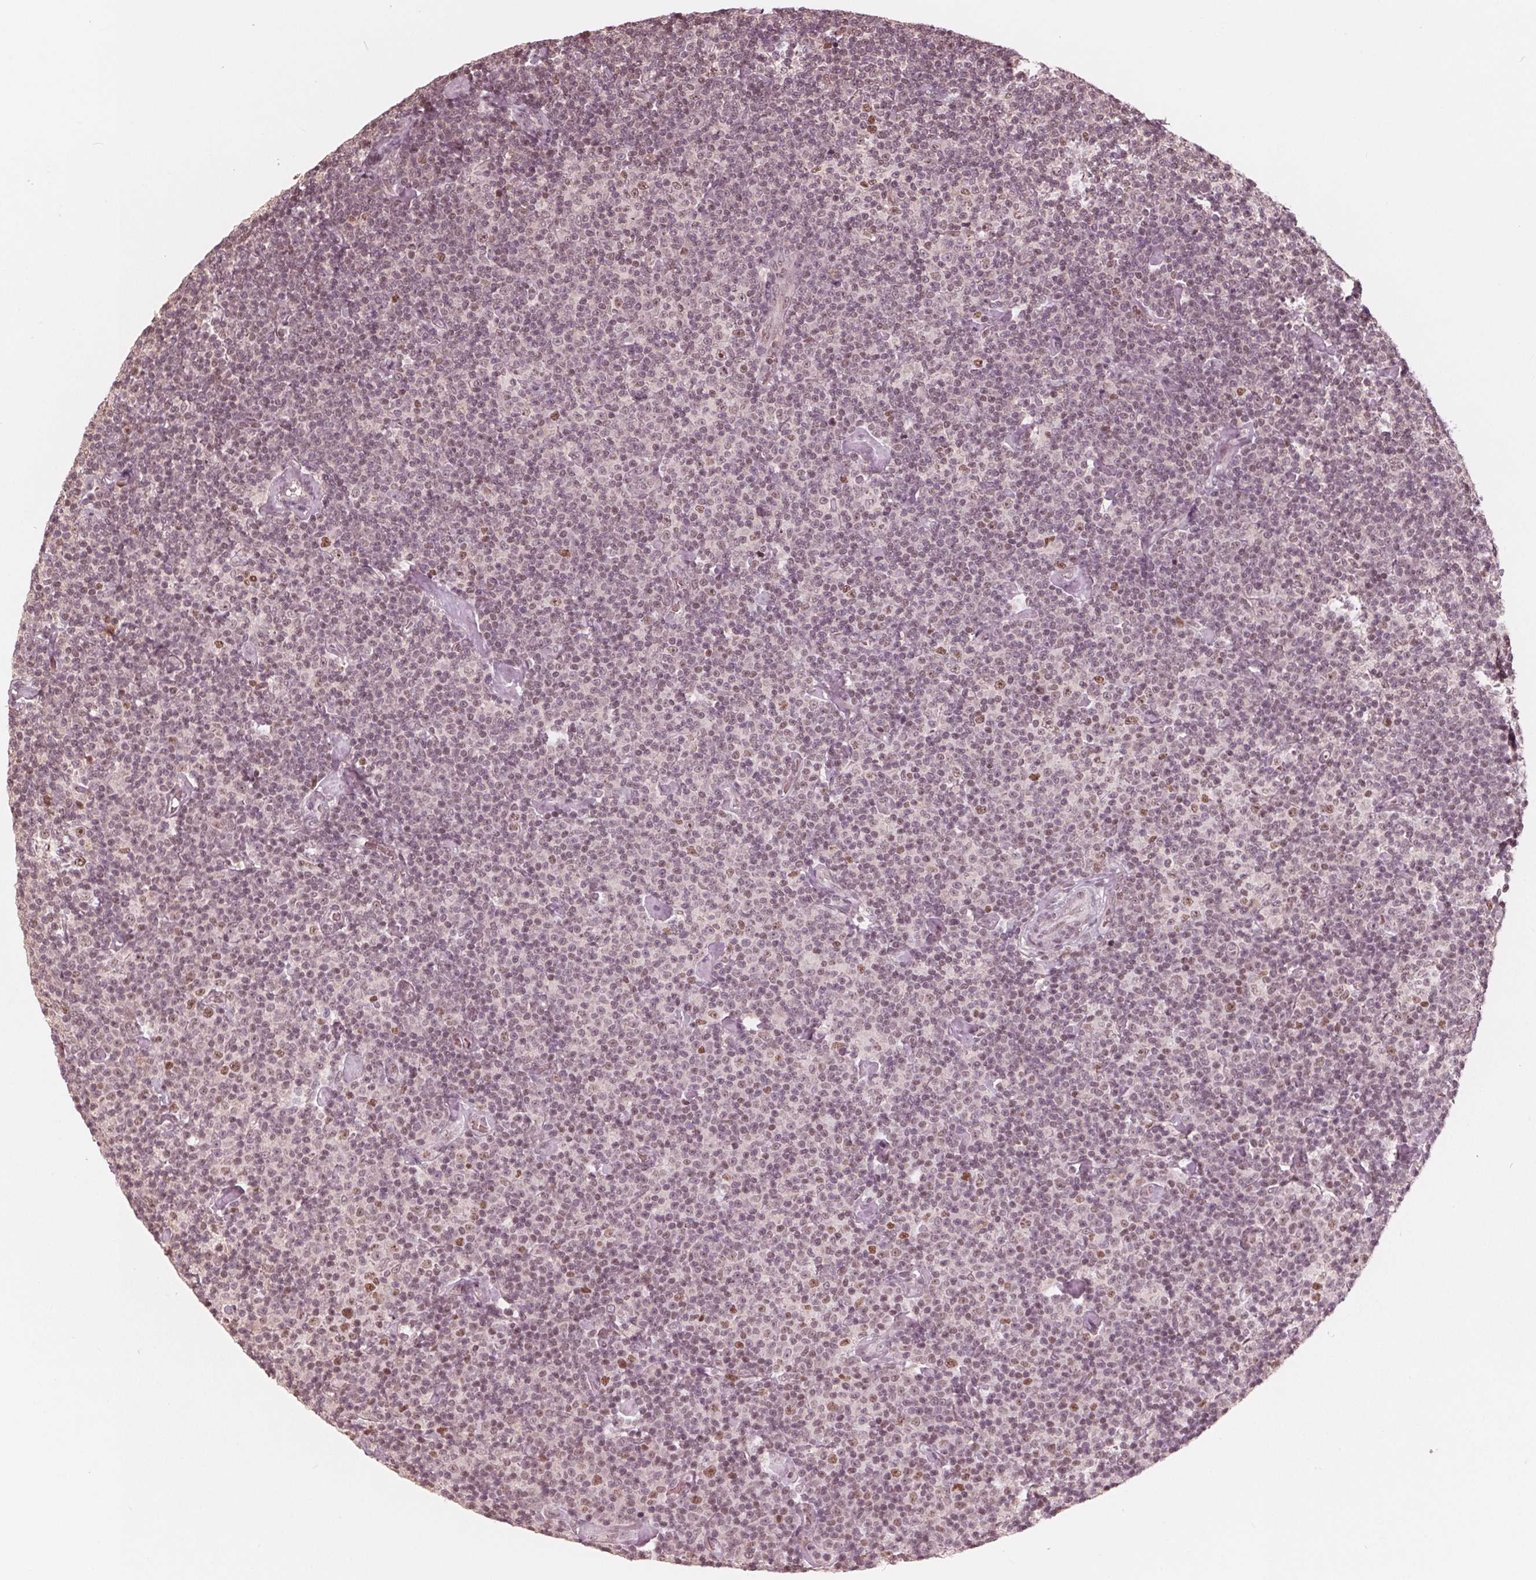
{"staining": {"intensity": "weak", "quantity": "25%-75%", "location": "nuclear"}, "tissue": "lymphoma", "cell_type": "Tumor cells", "image_type": "cancer", "snomed": [{"axis": "morphology", "description": "Malignant lymphoma, non-Hodgkin's type, Low grade"}, {"axis": "topography", "description": "Lymph node"}], "caption": "Immunohistochemistry (IHC) image of human lymphoma stained for a protein (brown), which shows low levels of weak nuclear expression in approximately 25%-75% of tumor cells.", "gene": "HIRIP3", "patient": {"sex": "male", "age": 81}}